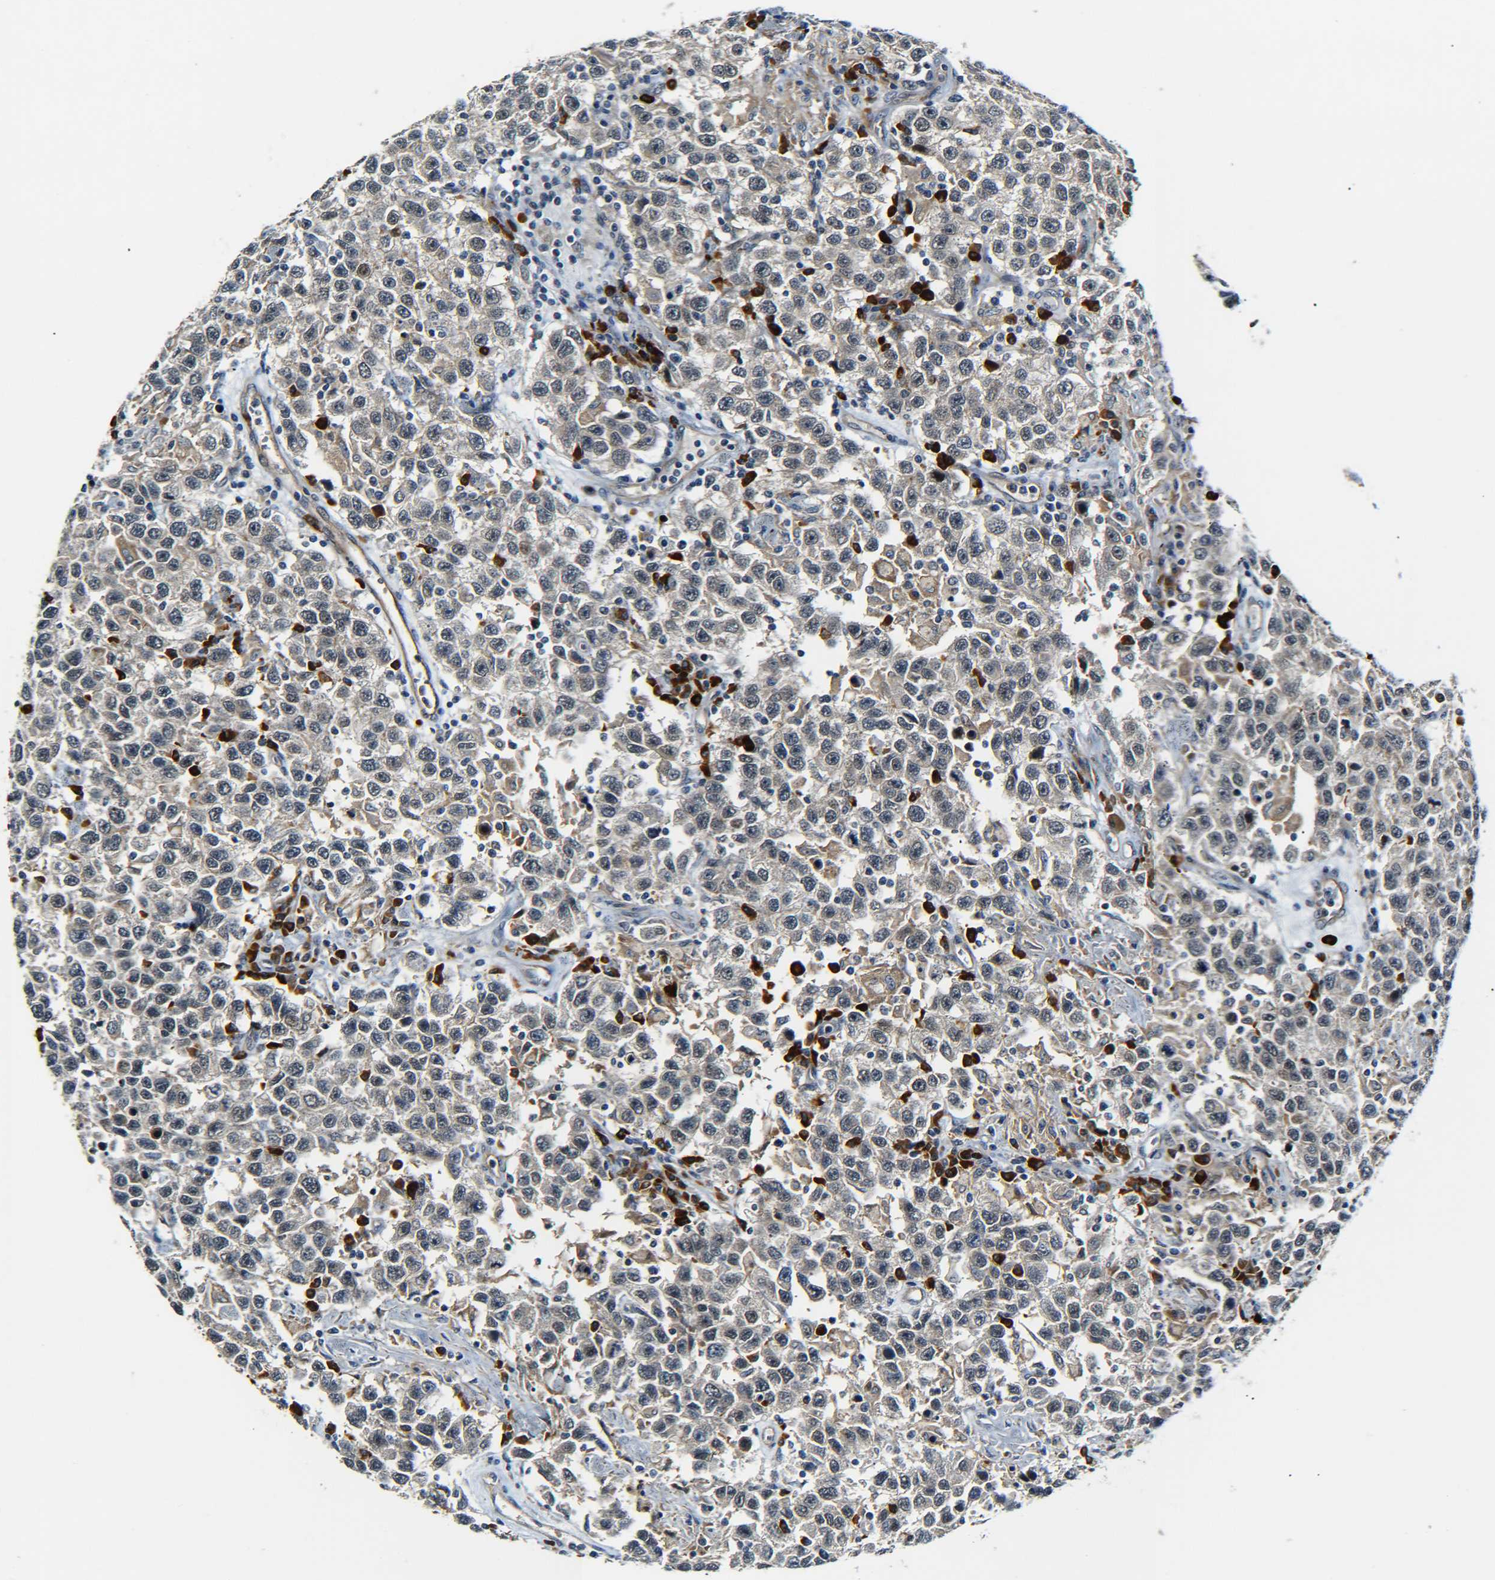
{"staining": {"intensity": "weak", "quantity": "<25%", "location": "cytoplasmic/membranous"}, "tissue": "testis cancer", "cell_type": "Tumor cells", "image_type": "cancer", "snomed": [{"axis": "morphology", "description": "Seminoma, NOS"}, {"axis": "topography", "description": "Testis"}], "caption": "This histopathology image is of testis seminoma stained with IHC to label a protein in brown with the nuclei are counter-stained blue. There is no expression in tumor cells.", "gene": "MEIS1", "patient": {"sex": "male", "age": 41}}